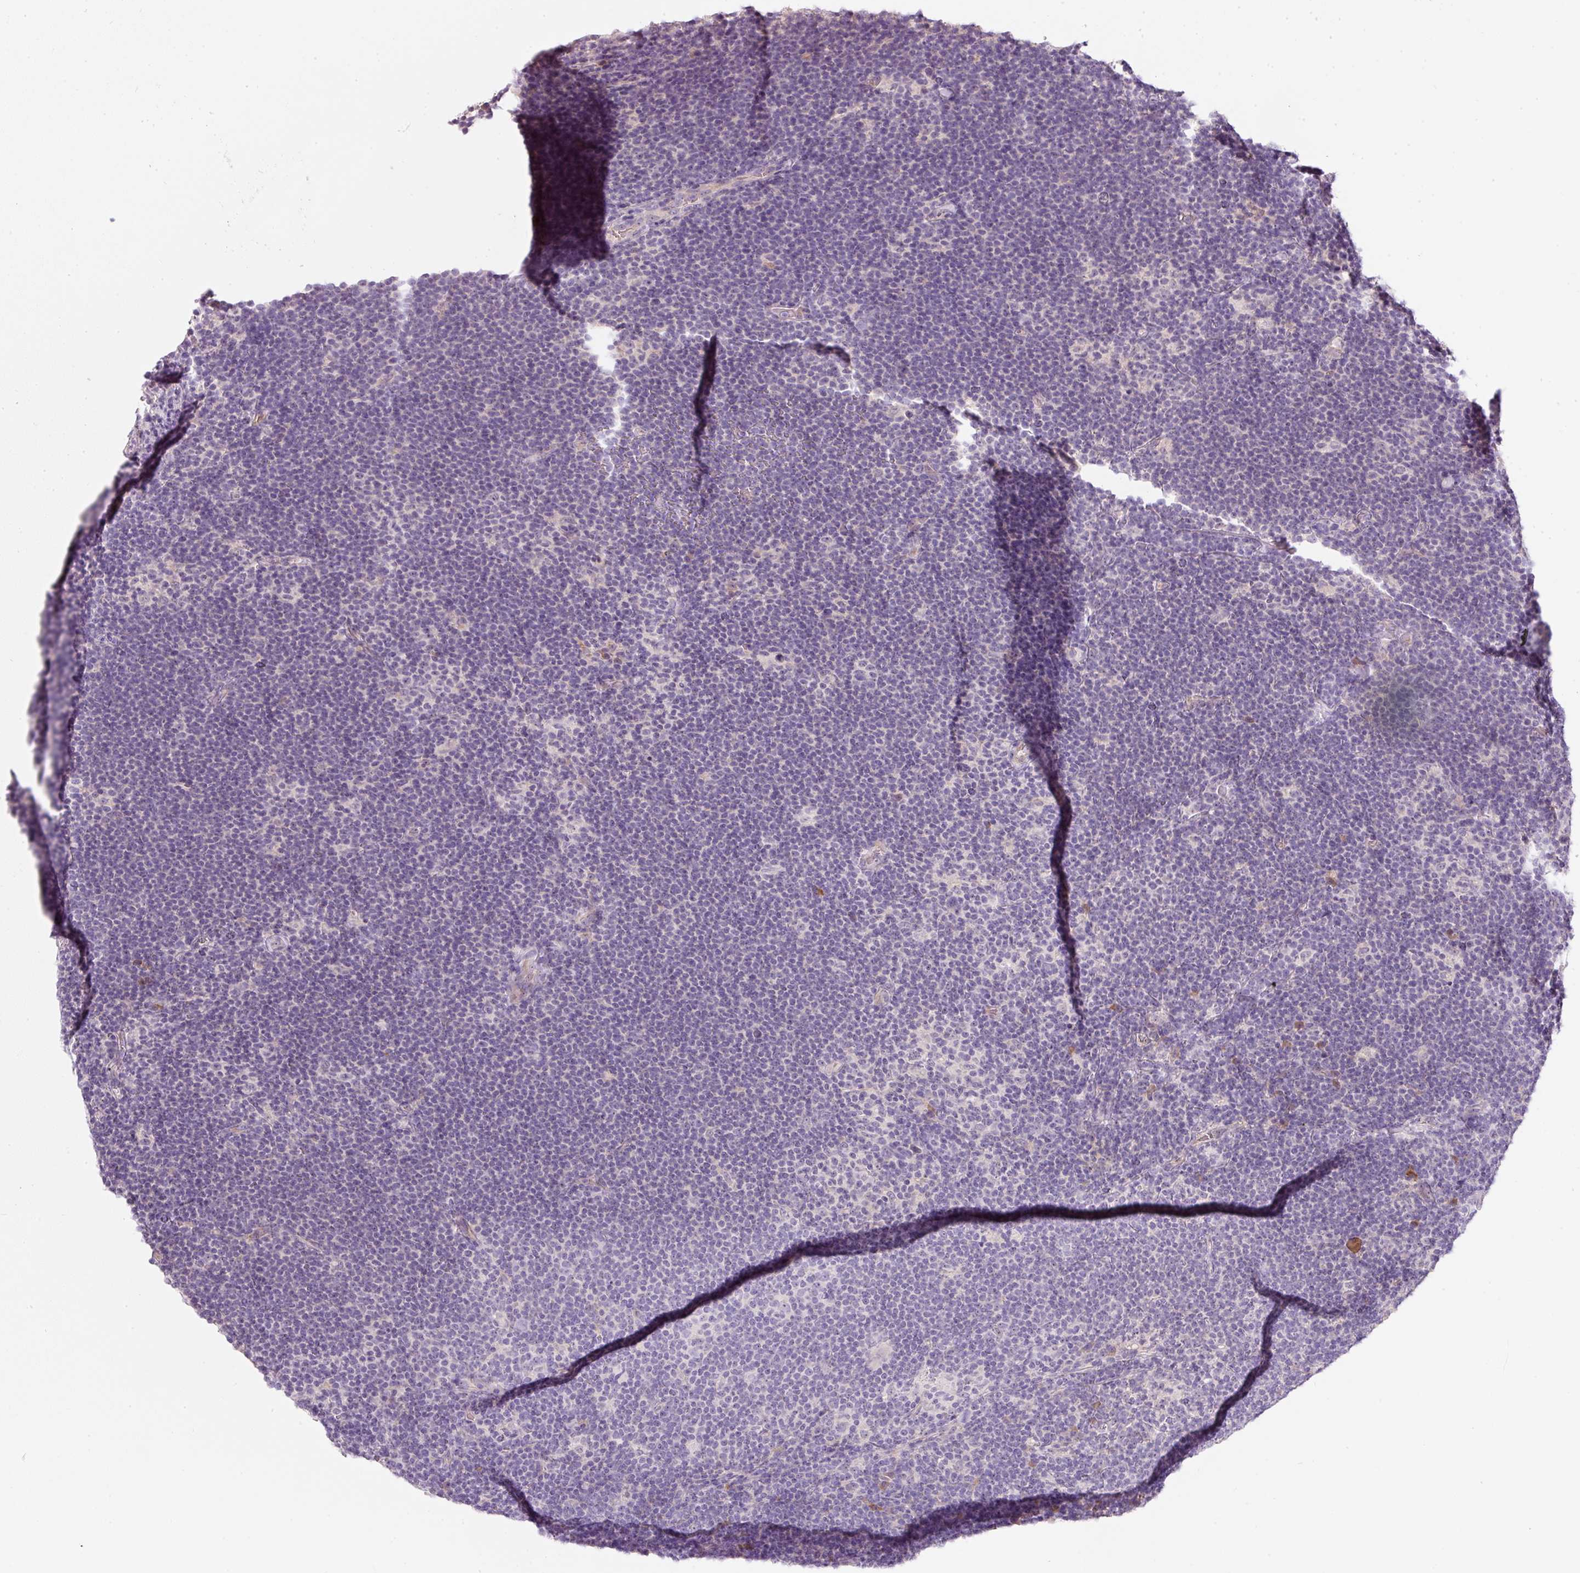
{"staining": {"intensity": "negative", "quantity": "none", "location": "none"}, "tissue": "lymphoma", "cell_type": "Tumor cells", "image_type": "cancer", "snomed": [{"axis": "morphology", "description": "Hodgkin's disease, NOS"}, {"axis": "topography", "description": "Lymph node"}], "caption": "Human lymphoma stained for a protein using immunohistochemistry (IHC) shows no staining in tumor cells.", "gene": "TMEM37", "patient": {"sex": "female", "age": 57}}